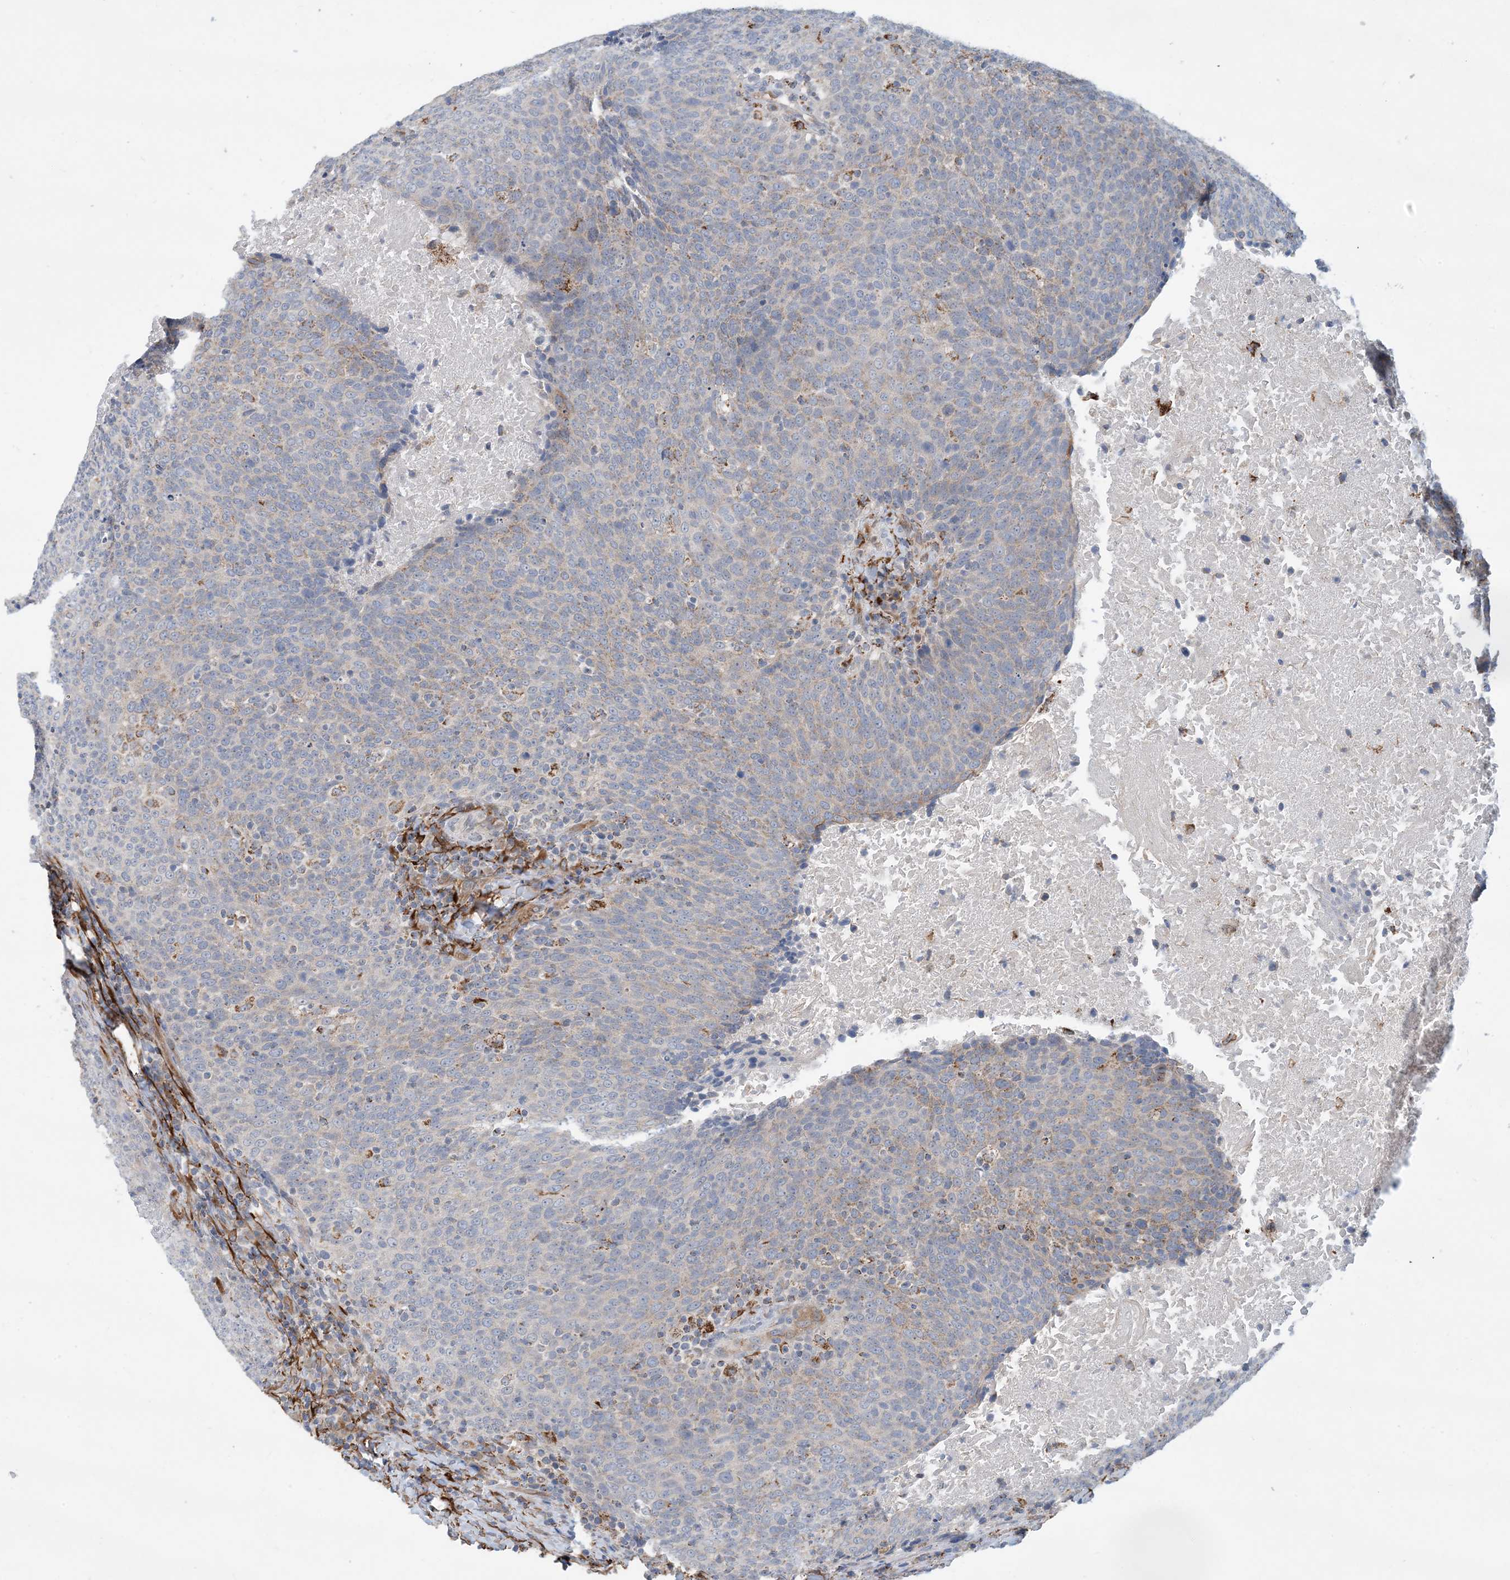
{"staining": {"intensity": "weak", "quantity": "<25%", "location": "cytoplasmic/membranous"}, "tissue": "head and neck cancer", "cell_type": "Tumor cells", "image_type": "cancer", "snomed": [{"axis": "morphology", "description": "Squamous cell carcinoma, NOS"}, {"axis": "morphology", "description": "Squamous cell carcinoma, metastatic, NOS"}, {"axis": "topography", "description": "Lymph node"}, {"axis": "topography", "description": "Head-Neck"}], "caption": "Immunohistochemistry of human head and neck metastatic squamous cell carcinoma reveals no staining in tumor cells. Nuclei are stained in blue.", "gene": "EIF2A", "patient": {"sex": "male", "age": 62}}